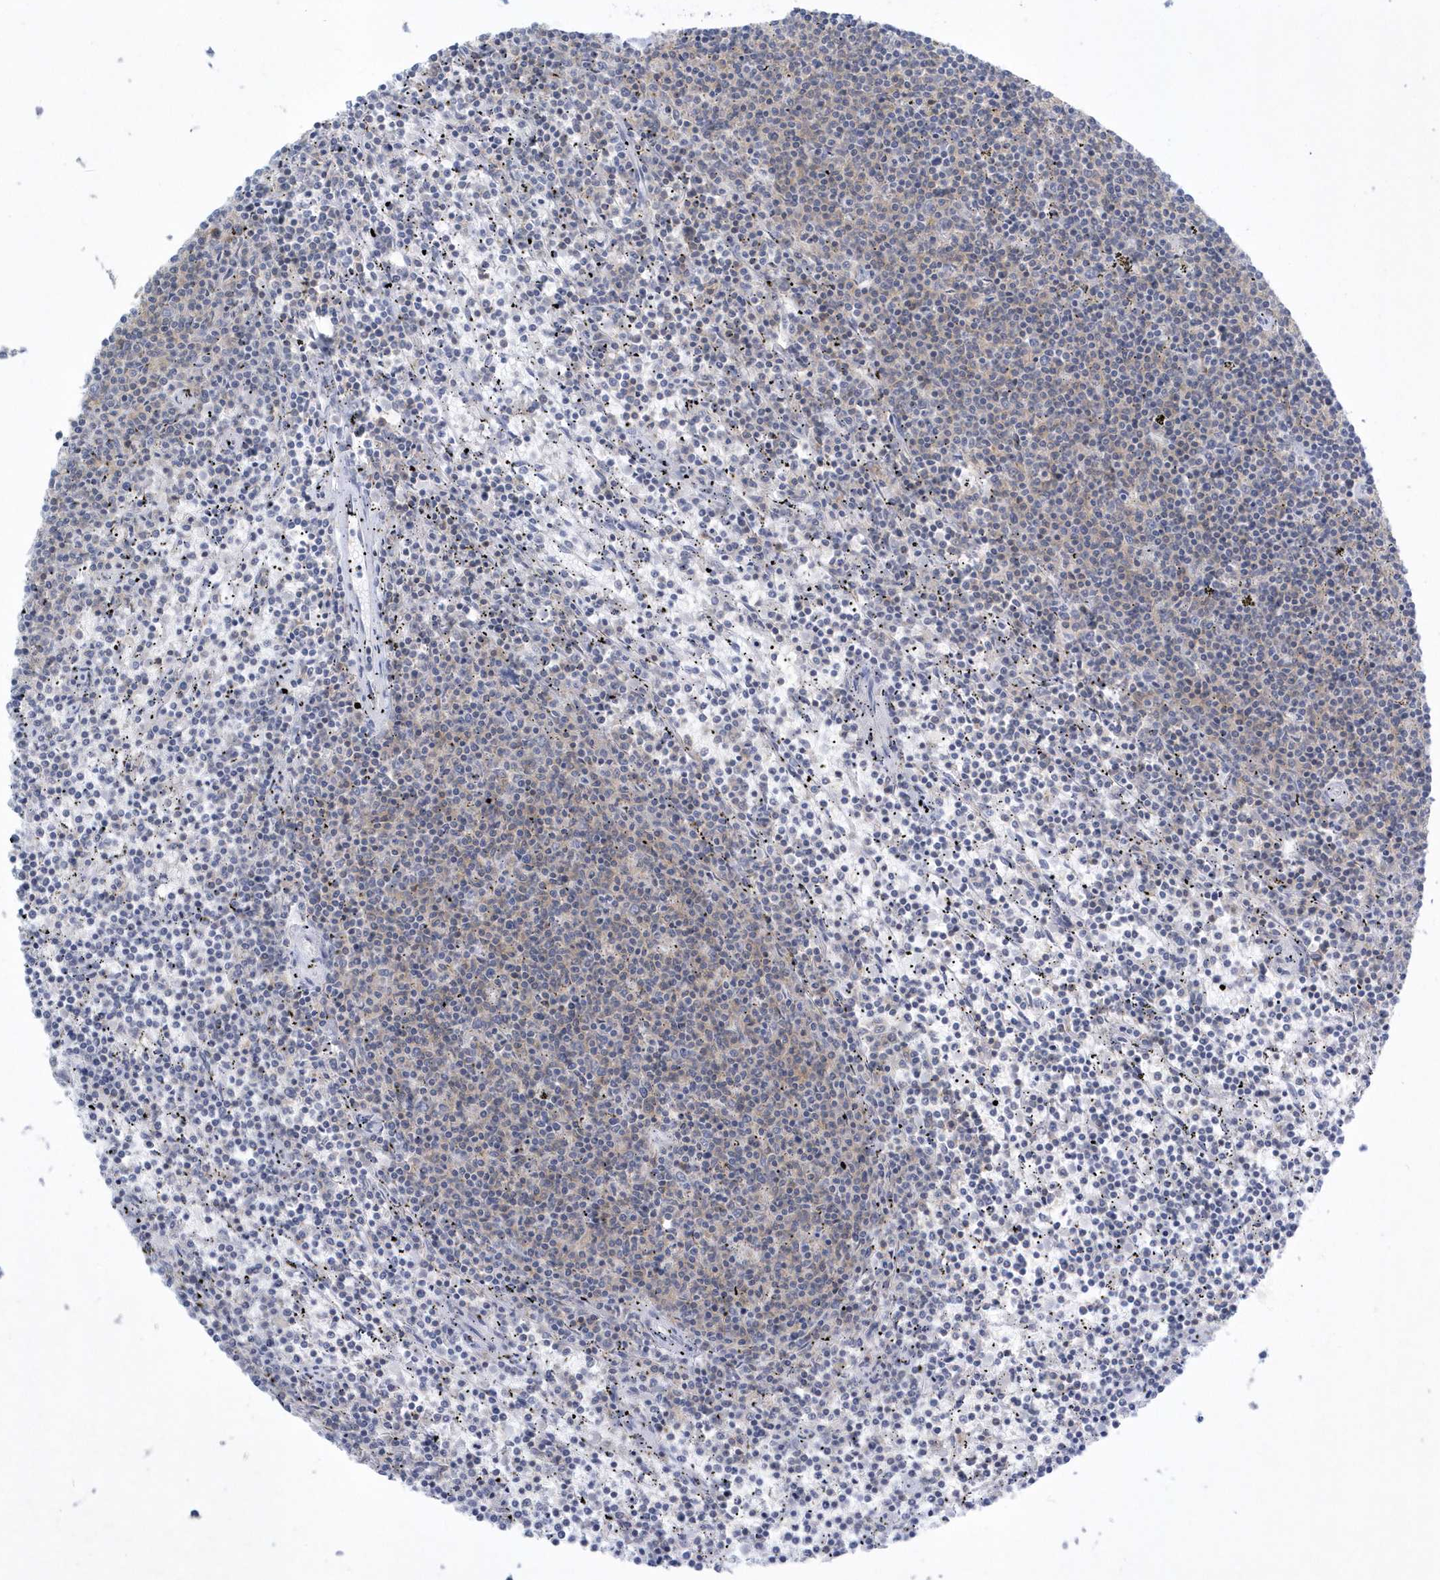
{"staining": {"intensity": "negative", "quantity": "none", "location": "none"}, "tissue": "lymphoma", "cell_type": "Tumor cells", "image_type": "cancer", "snomed": [{"axis": "morphology", "description": "Malignant lymphoma, non-Hodgkin's type, Low grade"}, {"axis": "topography", "description": "Spleen"}], "caption": "Human lymphoma stained for a protein using IHC demonstrates no expression in tumor cells.", "gene": "PSD4", "patient": {"sex": "female", "age": 50}}